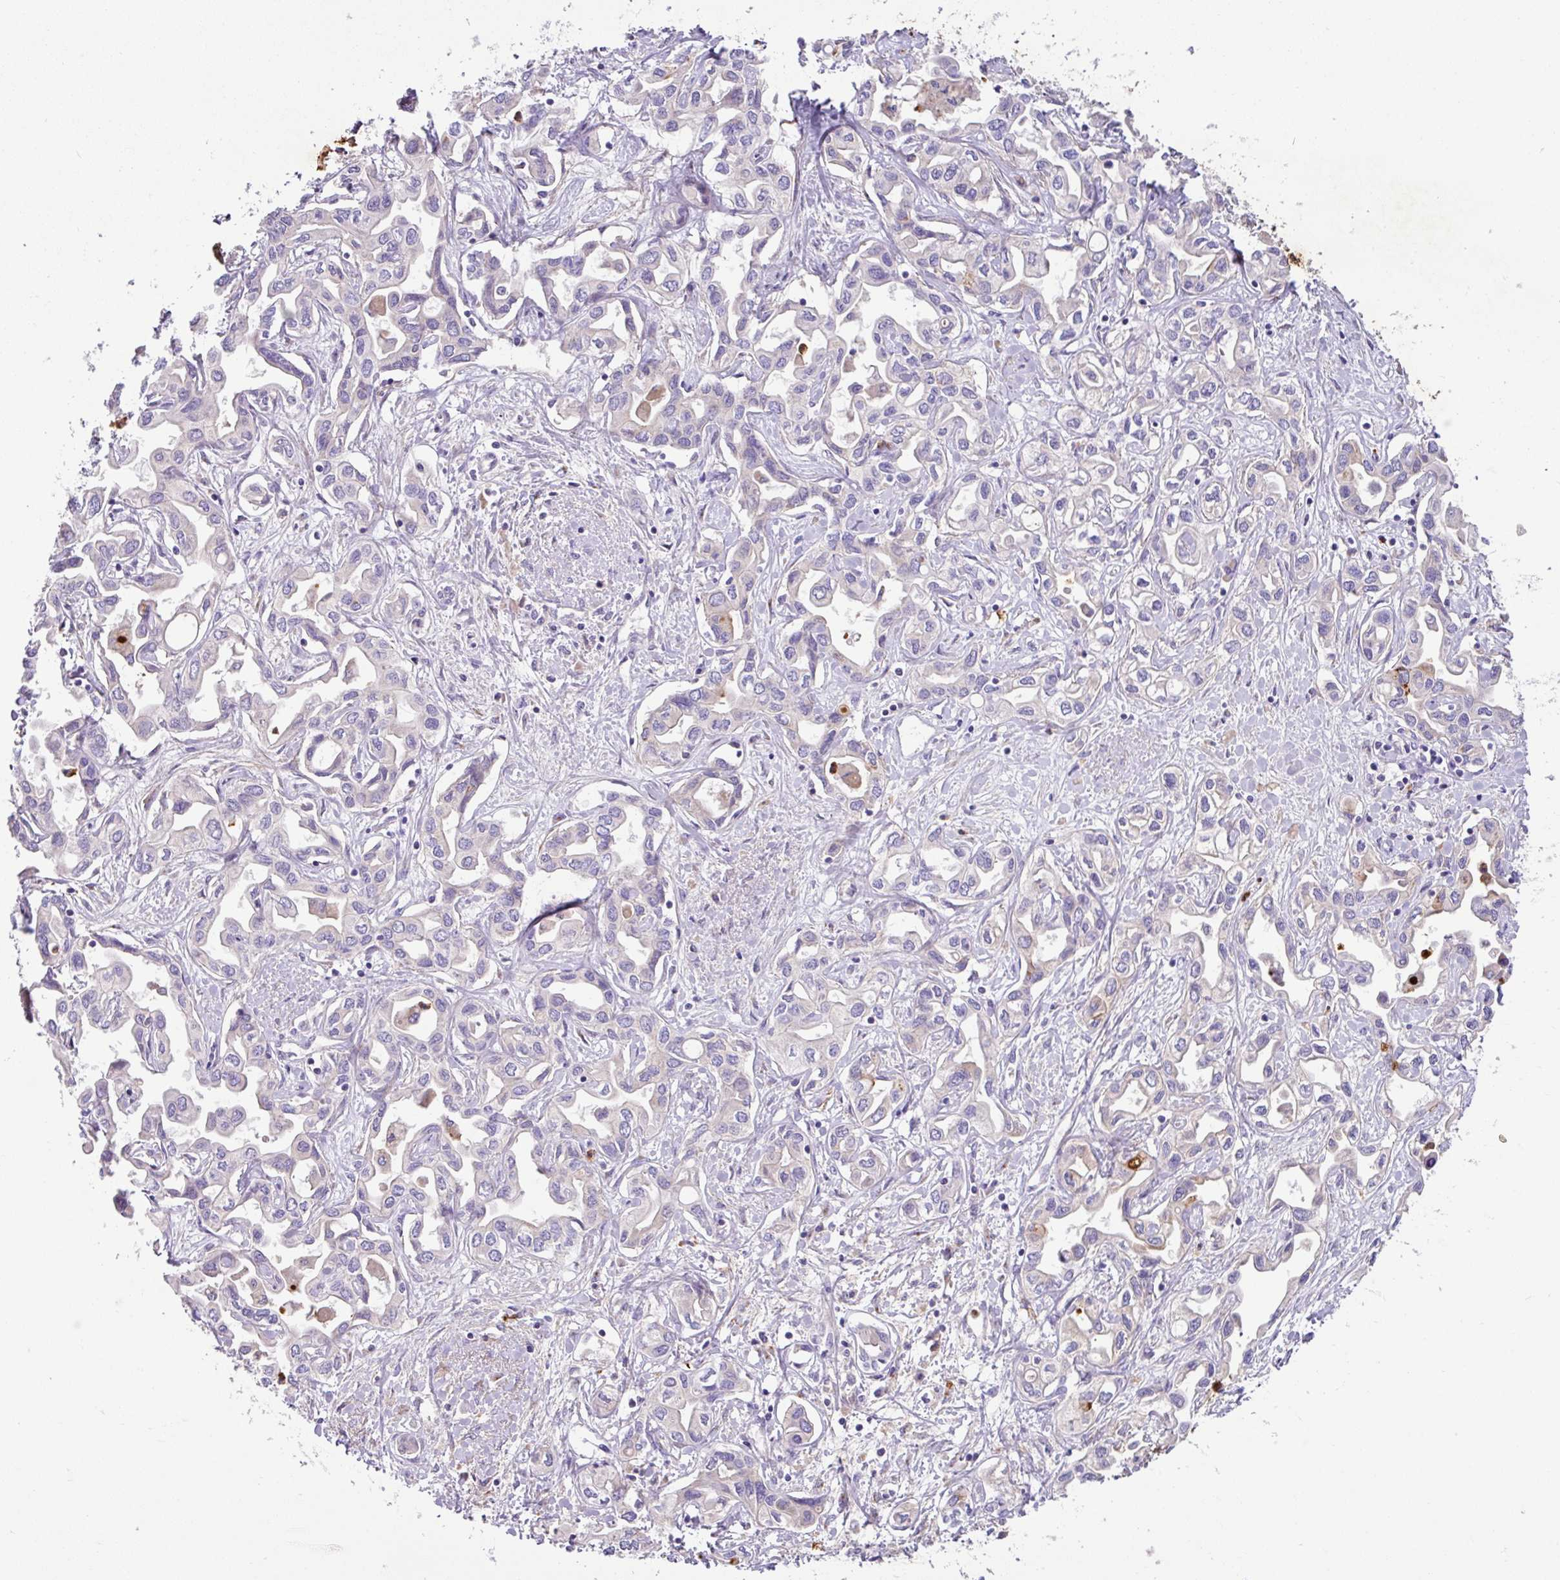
{"staining": {"intensity": "negative", "quantity": "none", "location": "none"}, "tissue": "liver cancer", "cell_type": "Tumor cells", "image_type": "cancer", "snomed": [{"axis": "morphology", "description": "Cholangiocarcinoma"}, {"axis": "topography", "description": "Liver"}], "caption": "DAB immunohistochemical staining of liver cholangiocarcinoma demonstrates no significant positivity in tumor cells.", "gene": "CRISP3", "patient": {"sex": "female", "age": 64}}